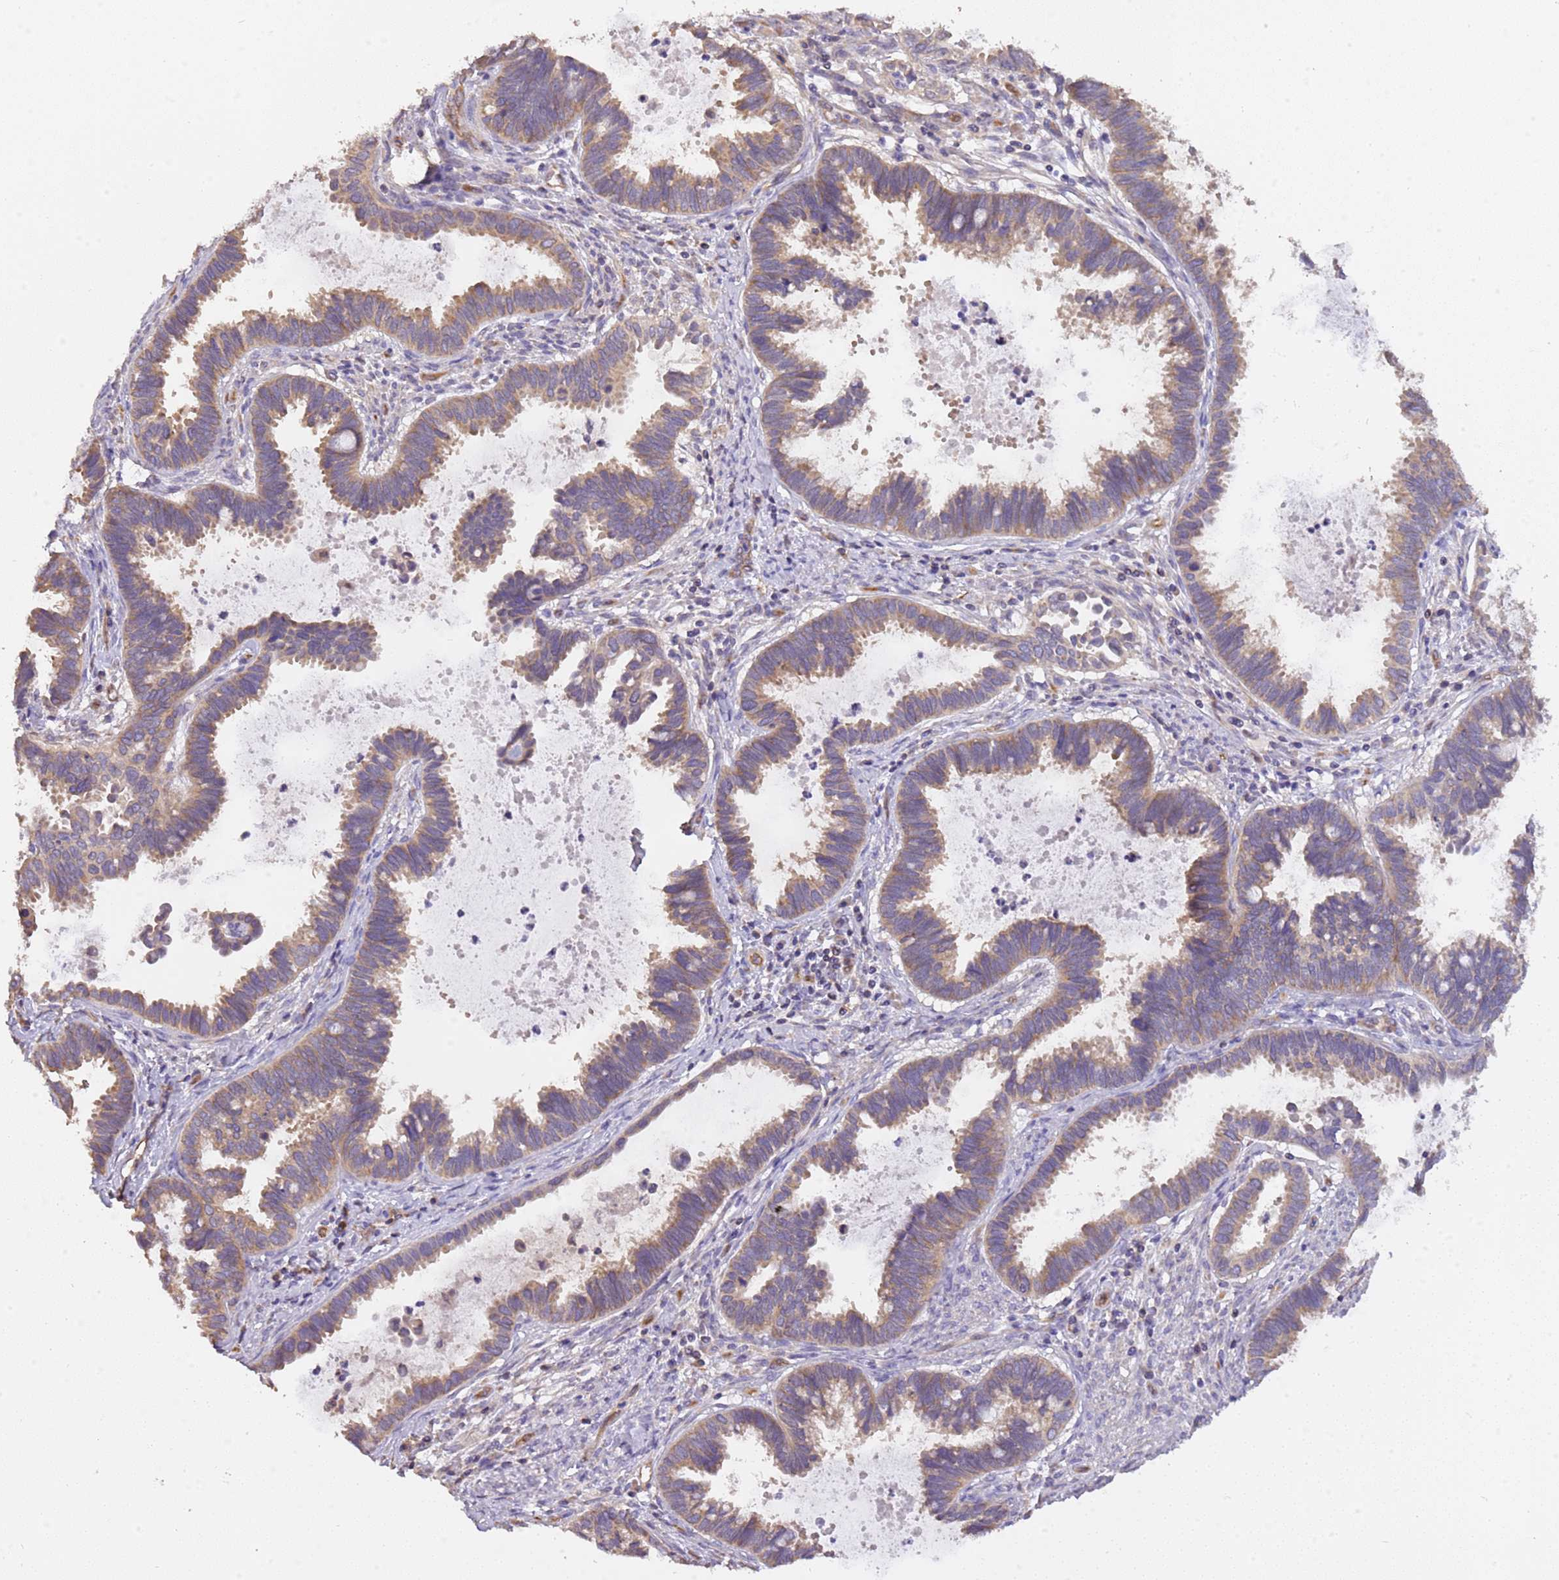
{"staining": {"intensity": "moderate", "quantity": ">75%", "location": "cytoplasmic/membranous"}, "tissue": "cervical cancer", "cell_type": "Tumor cells", "image_type": "cancer", "snomed": [{"axis": "morphology", "description": "Adenocarcinoma, NOS"}, {"axis": "topography", "description": "Cervix"}], "caption": "Protein expression analysis of cervical adenocarcinoma reveals moderate cytoplasmic/membranous staining in approximately >75% of tumor cells.", "gene": "DOCK9", "patient": {"sex": "female", "age": 37}}